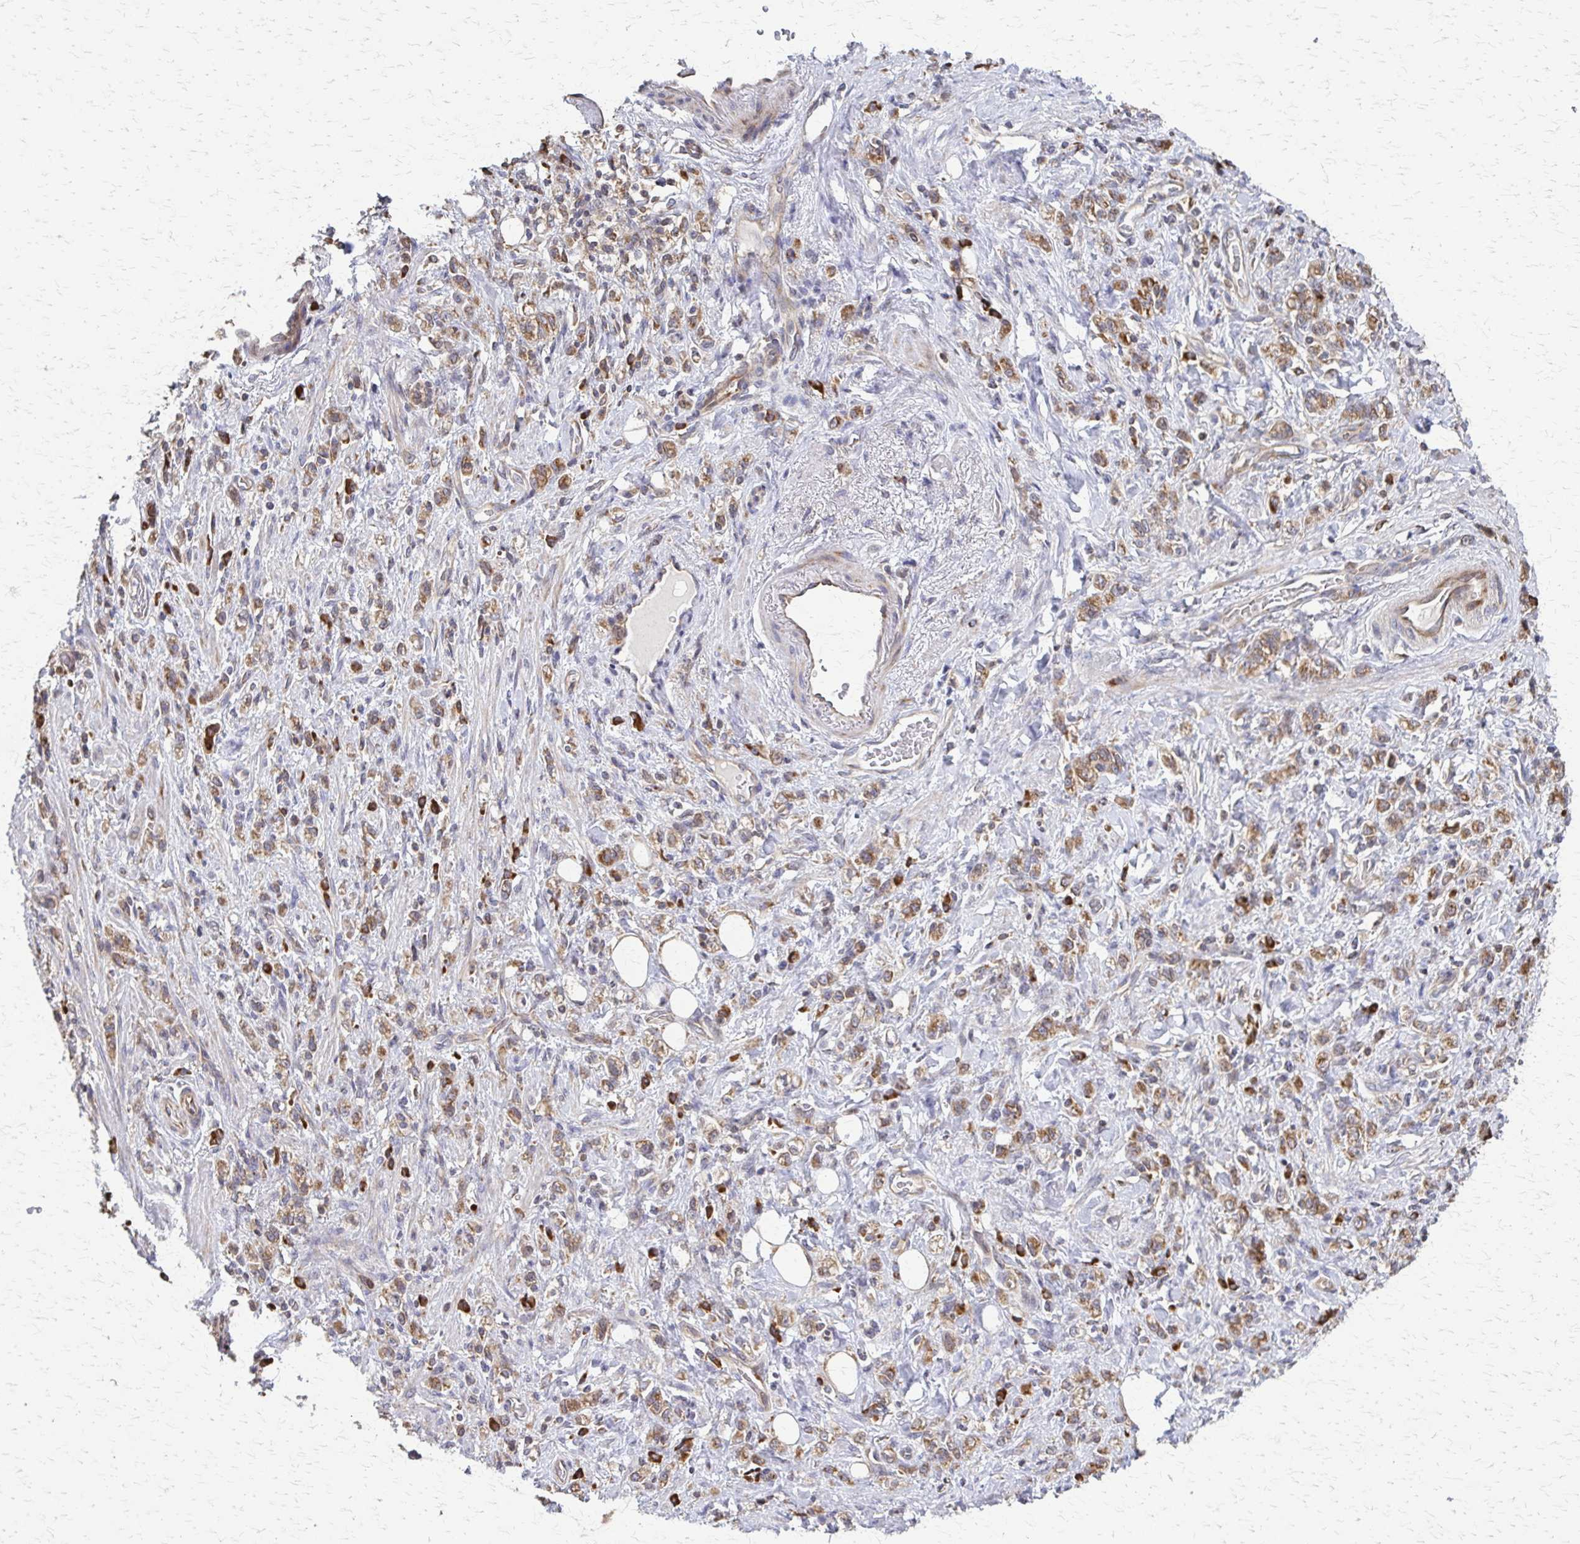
{"staining": {"intensity": "moderate", "quantity": ">75%", "location": "cytoplasmic/membranous"}, "tissue": "stomach cancer", "cell_type": "Tumor cells", "image_type": "cancer", "snomed": [{"axis": "morphology", "description": "Adenocarcinoma, NOS"}, {"axis": "topography", "description": "Stomach"}], "caption": "Immunohistochemistry of adenocarcinoma (stomach) shows medium levels of moderate cytoplasmic/membranous staining in about >75% of tumor cells.", "gene": "EEF2", "patient": {"sex": "male", "age": 77}}